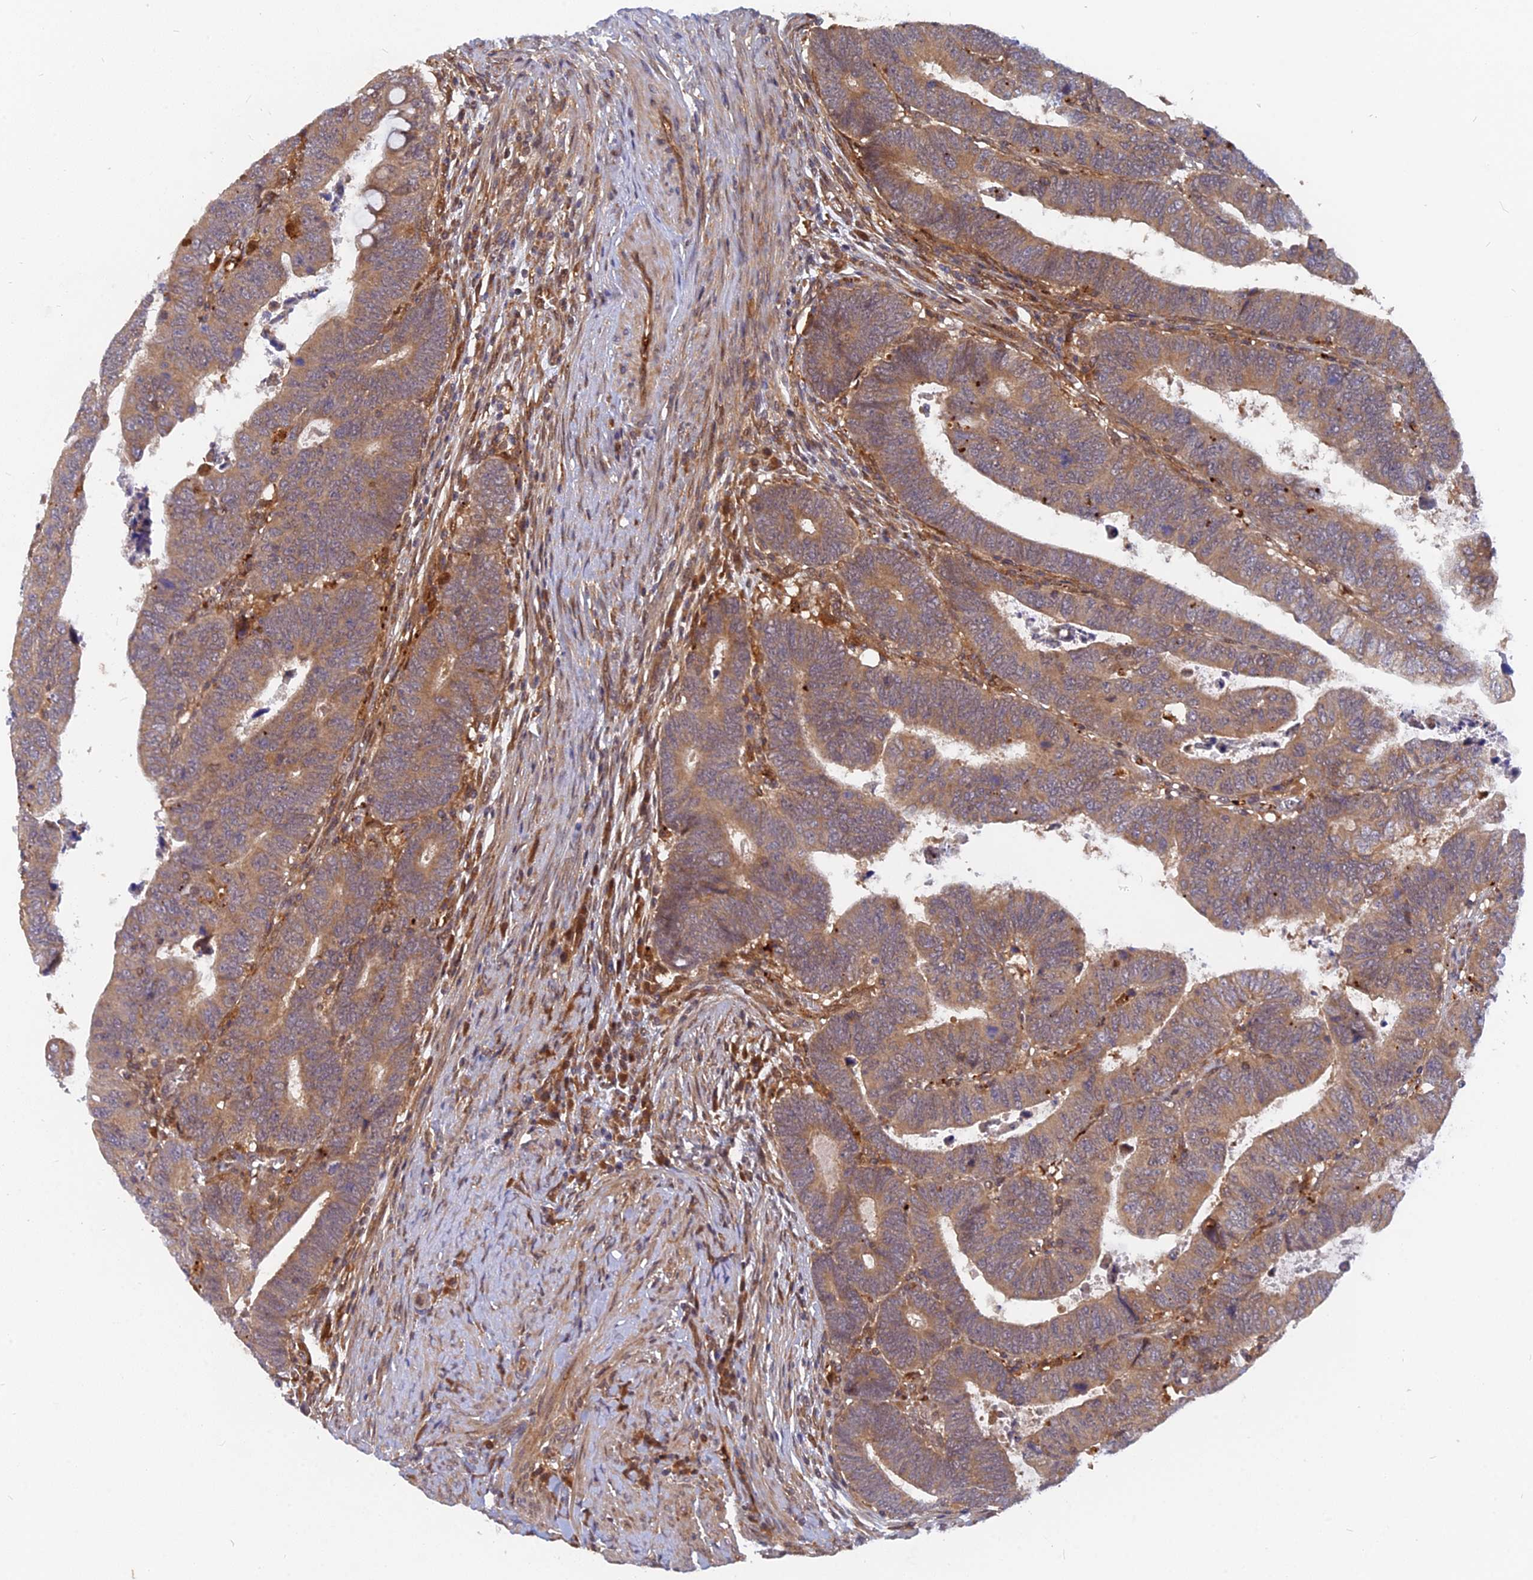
{"staining": {"intensity": "moderate", "quantity": ">75%", "location": "cytoplasmic/membranous"}, "tissue": "colorectal cancer", "cell_type": "Tumor cells", "image_type": "cancer", "snomed": [{"axis": "morphology", "description": "Normal tissue, NOS"}, {"axis": "morphology", "description": "Adenocarcinoma, NOS"}, {"axis": "topography", "description": "Rectum"}], "caption": "Immunohistochemistry (IHC) image of neoplastic tissue: colorectal cancer stained using IHC demonstrates medium levels of moderate protein expression localized specifically in the cytoplasmic/membranous of tumor cells, appearing as a cytoplasmic/membranous brown color.", "gene": "ARL2BP", "patient": {"sex": "female", "age": 65}}